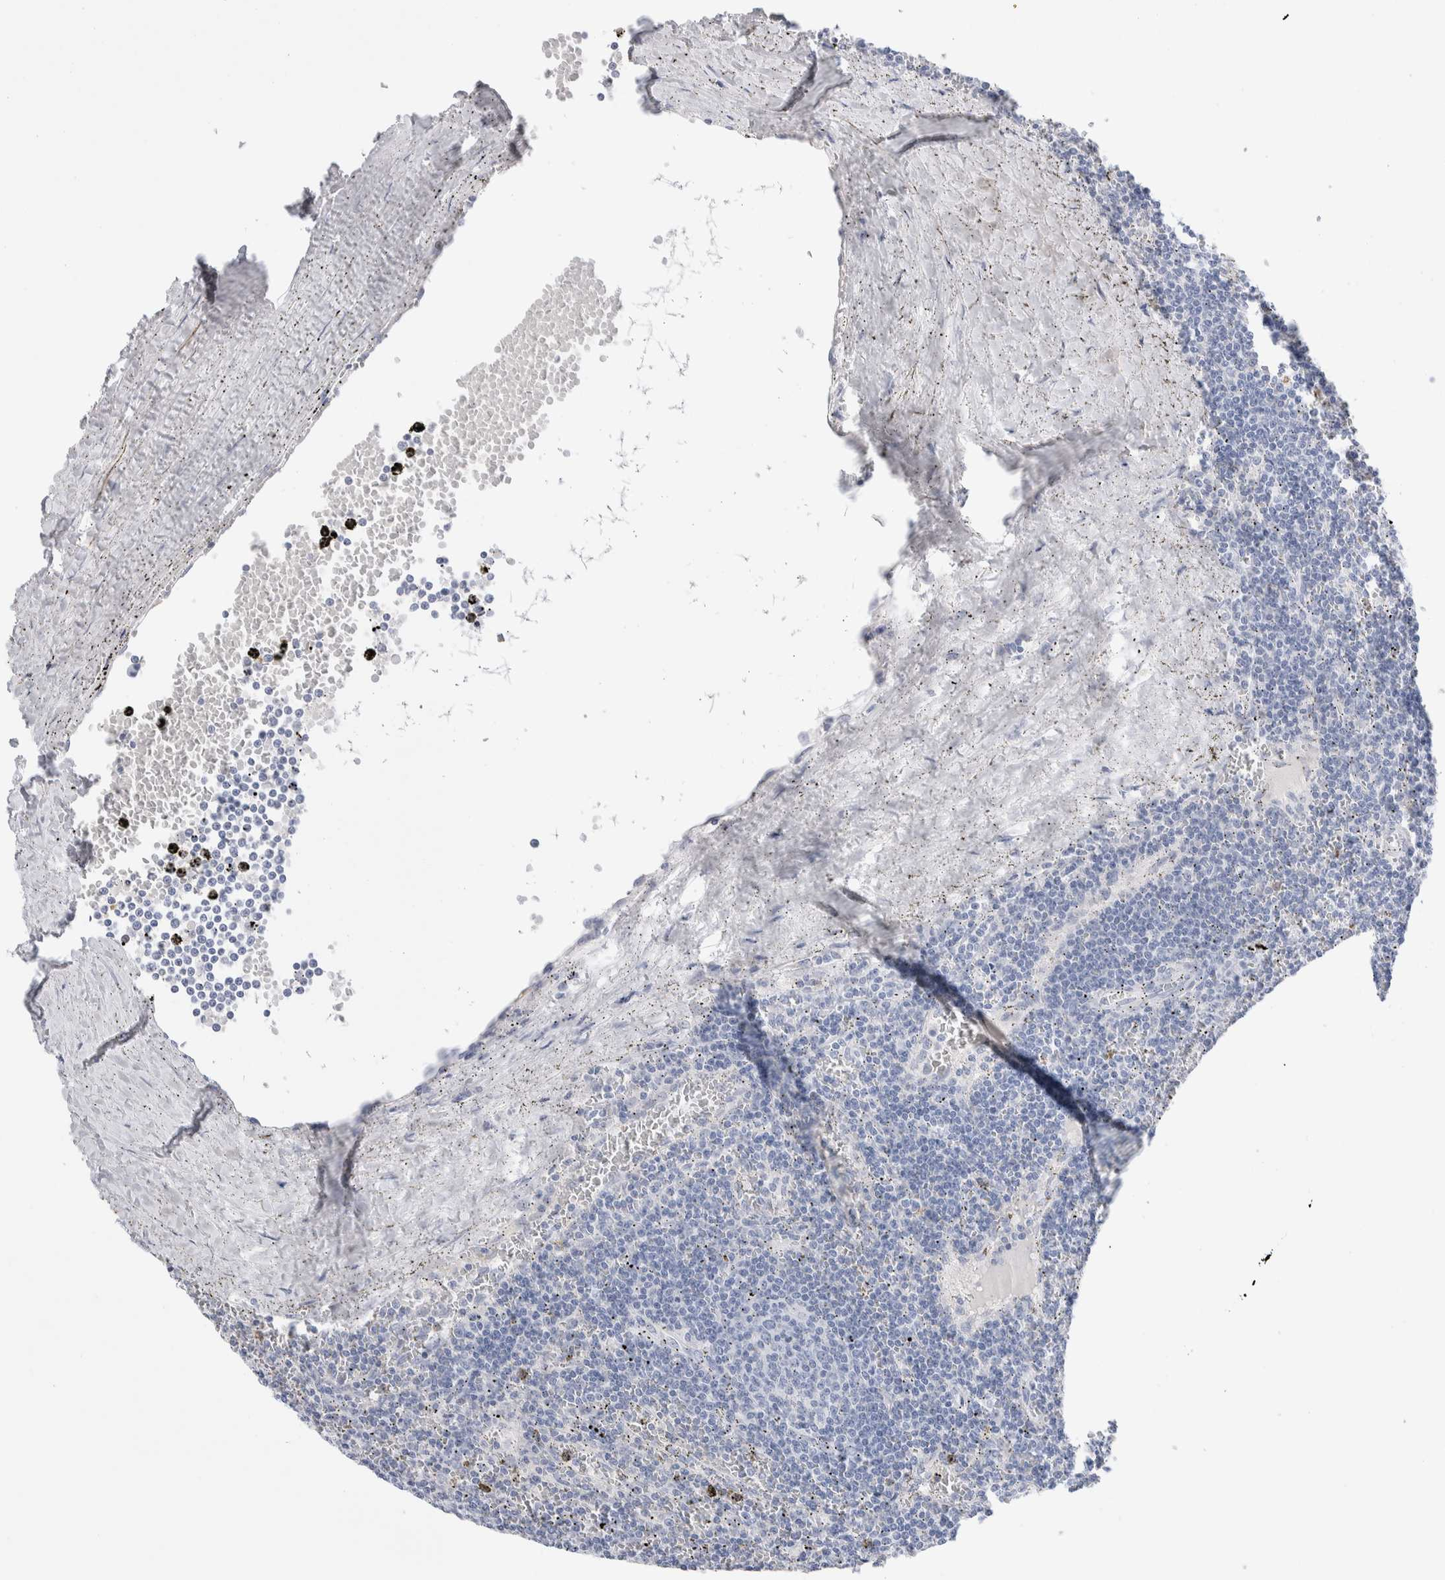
{"staining": {"intensity": "negative", "quantity": "none", "location": "none"}, "tissue": "lymphoma", "cell_type": "Tumor cells", "image_type": "cancer", "snomed": [{"axis": "morphology", "description": "Malignant lymphoma, non-Hodgkin's type, Low grade"}, {"axis": "topography", "description": "Spleen"}], "caption": "A high-resolution micrograph shows immunohistochemistry staining of malignant lymphoma, non-Hodgkin's type (low-grade), which exhibits no significant staining in tumor cells. Brightfield microscopy of IHC stained with DAB (brown) and hematoxylin (blue), captured at high magnification.", "gene": "GDA", "patient": {"sex": "female", "age": 50}}